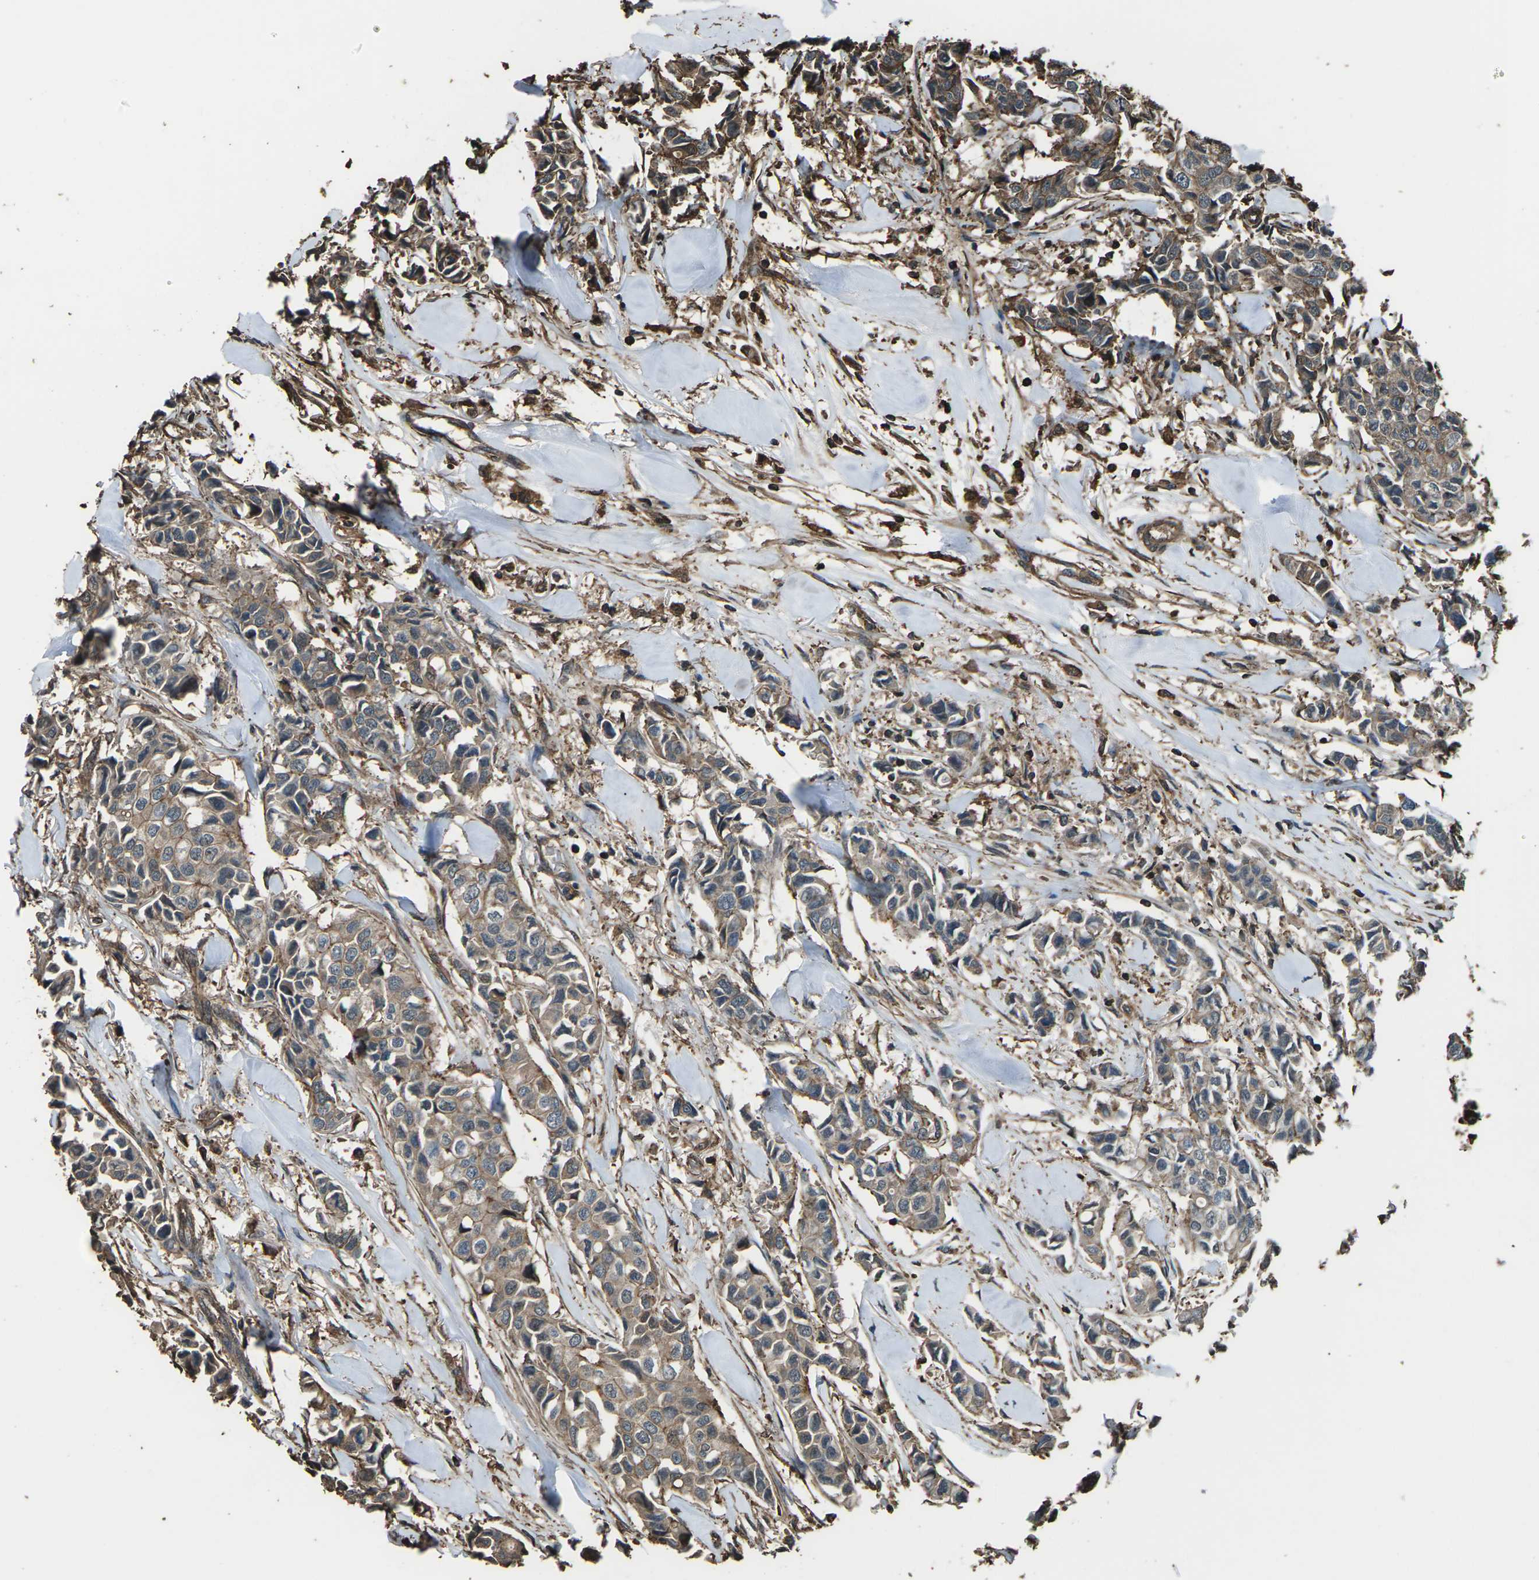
{"staining": {"intensity": "moderate", "quantity": ">75%", "location": "cytoplasmic/membranous"}, "tissue": "breast cancer", "cell_type": "Tumor cells", "image_type": "cancer", "snomed": [{"axis": "morphology", "description": "Duct carcinoma"}, {"axis": "topography", "description": "Breast"}], "caption": "Breast invasive ductal carcinoma tissue exhibits moderate cytoplasmic/membranous expression in approximately >75% of tumor cells, visualized by immunohistochemistry.", "gene": "DHPS", "patient": {"sex": "female", "age": 80}}